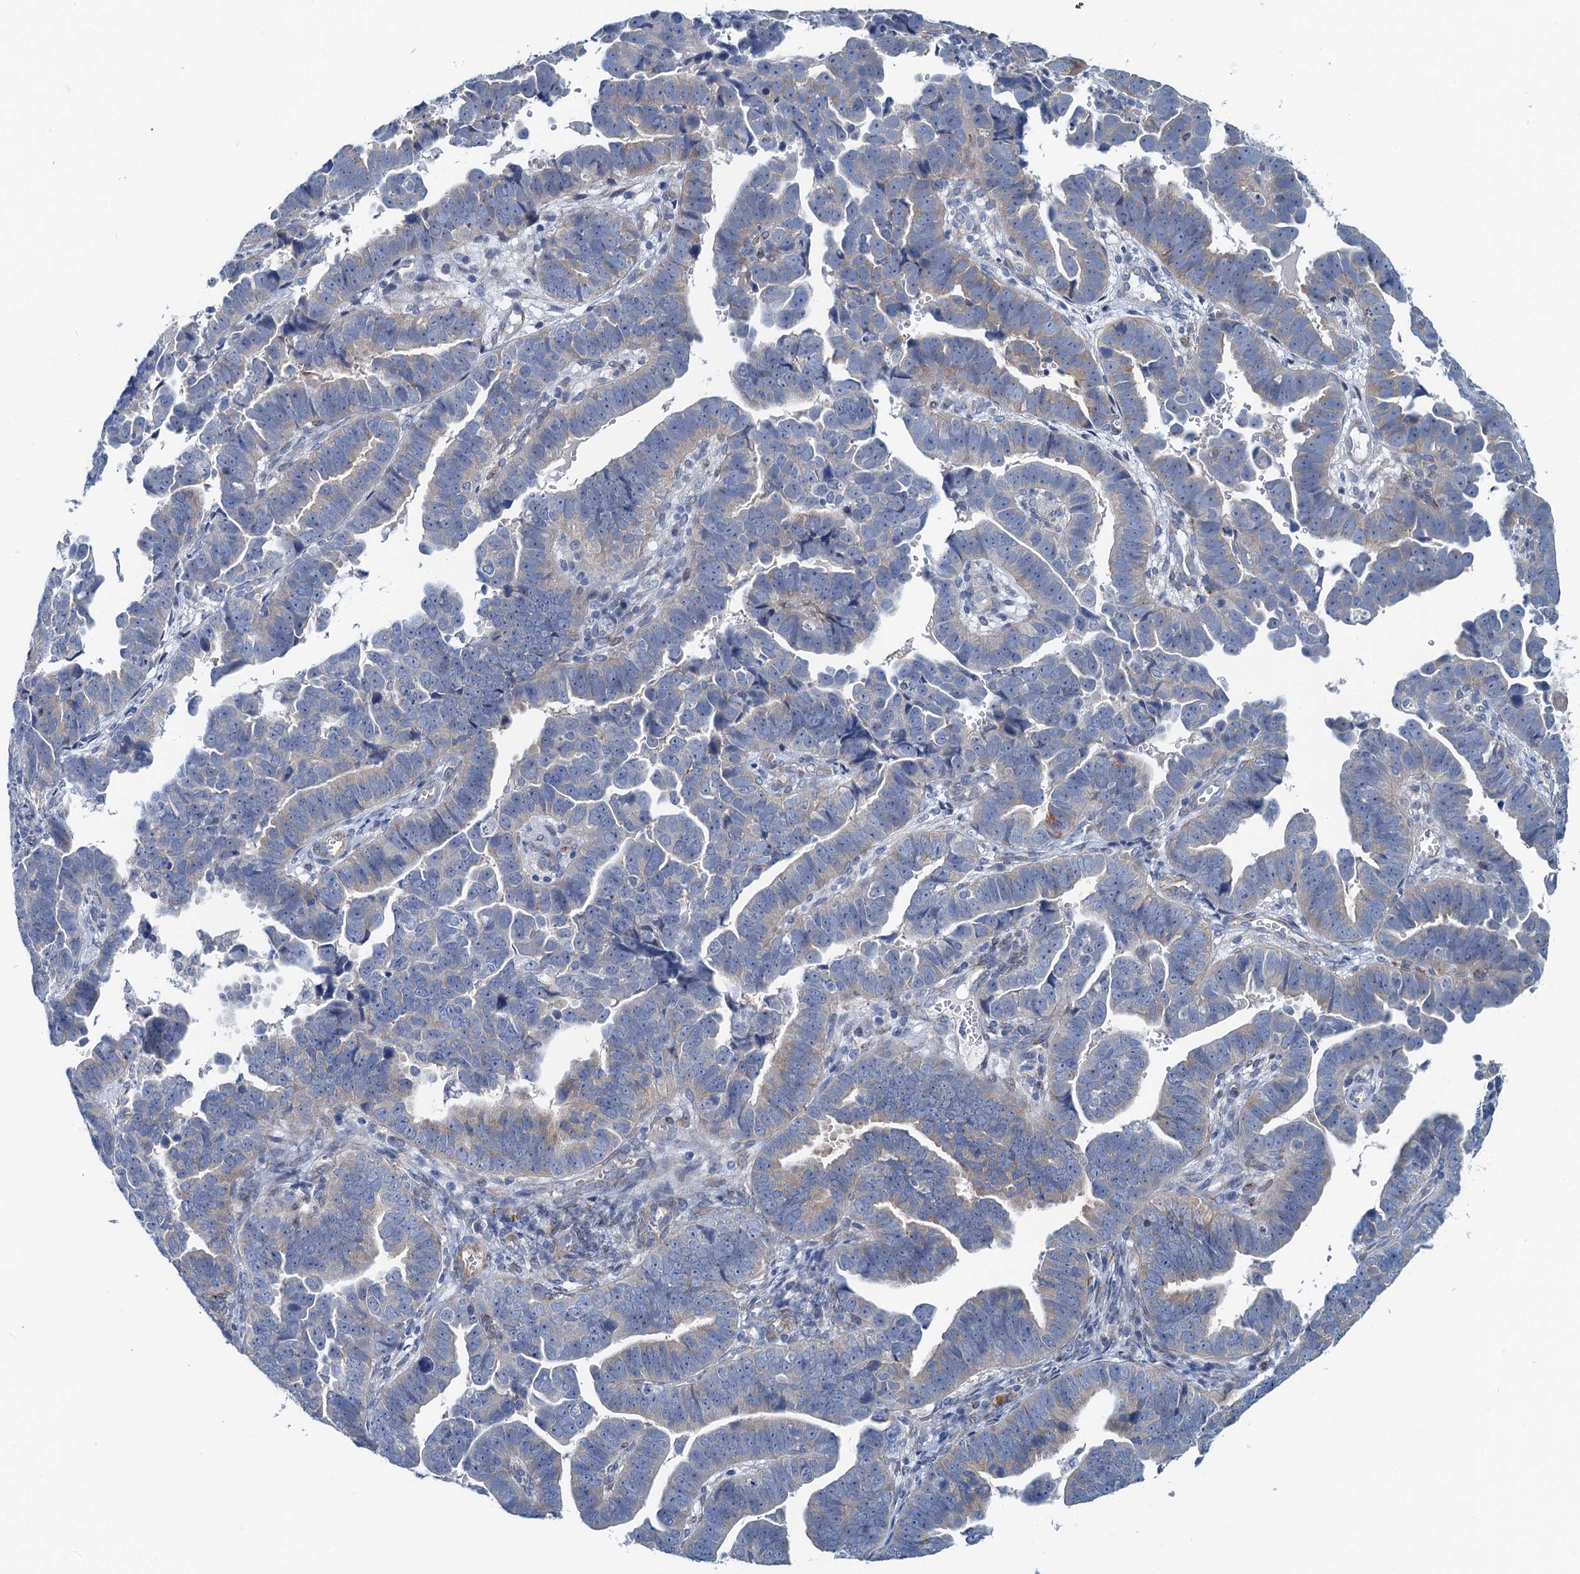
{"staining": {"intensity": "negative", "quantity": "none", "location": "none"}, "tissue": "endometrial cancer", "cell_type": "Tumor cells", "image_type": "cancer", "snomed": [{"axis": "morphology", "description": "Adenocarcinoma, NOS"}, {"axis": "topography", "description": "Endometrium"}], "caption": "This is an immunohistochemistry (IHC) histopathology image of human adenocarcinoma (endometrial). There is no staining in tumor cells.", "gene": "NBEA", "patient": {"sex": "female", "age": 75}}